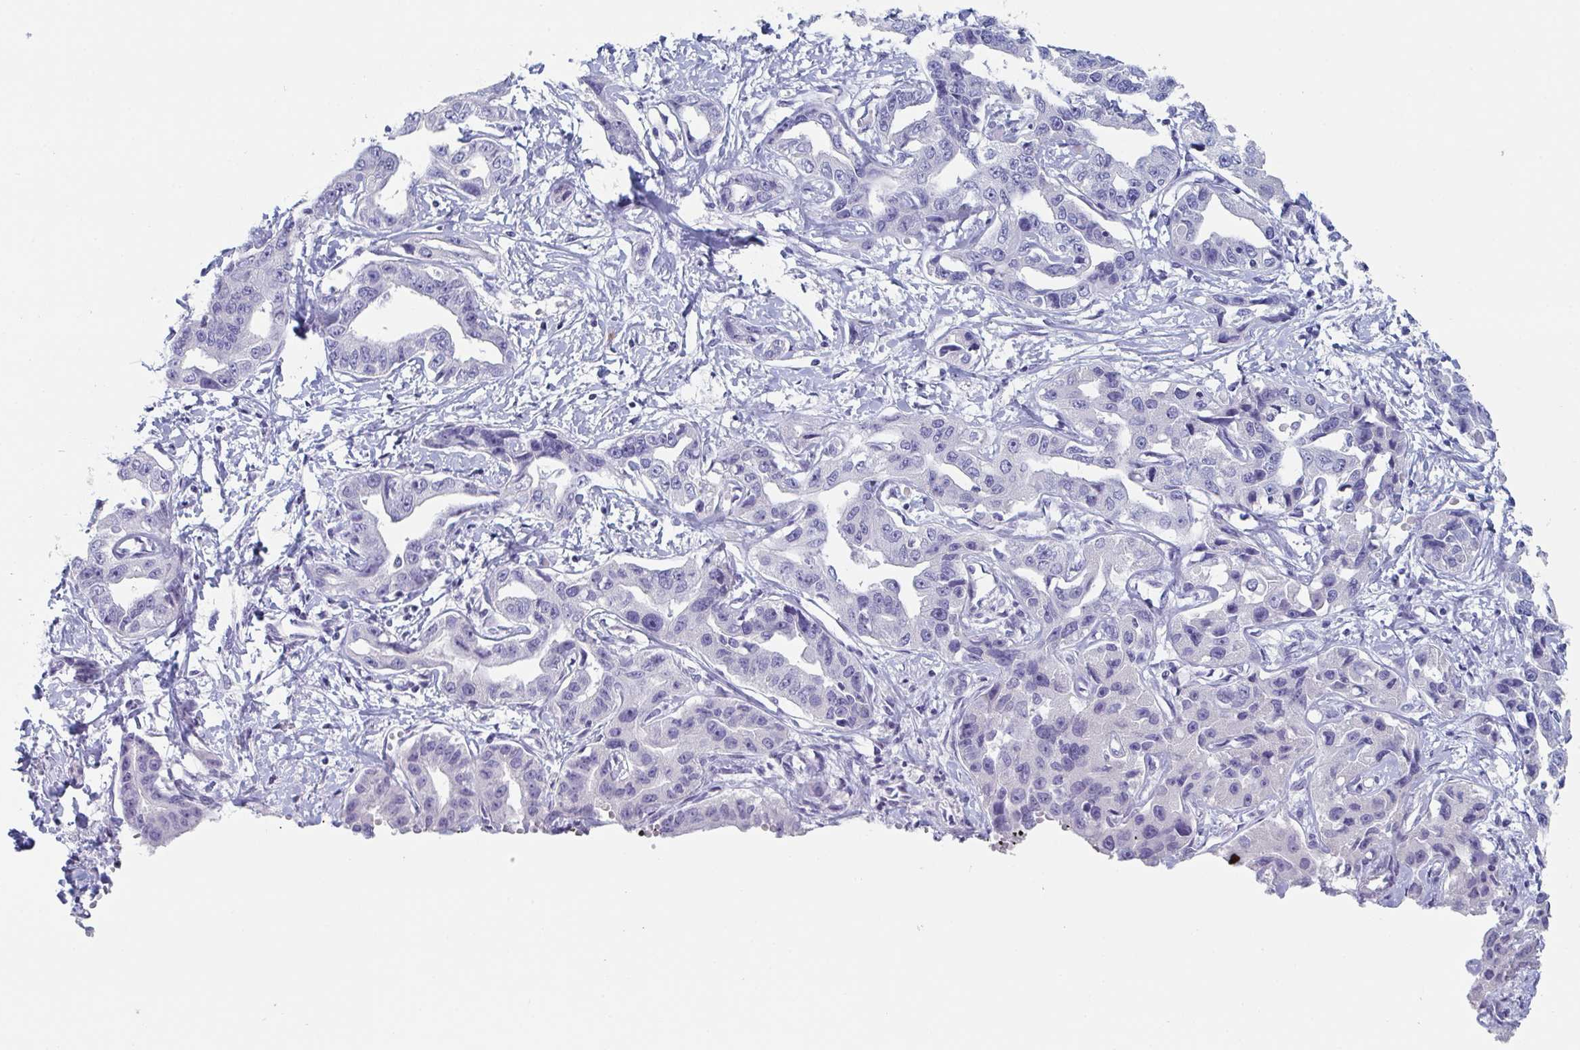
{"staining": {"intensity": "negative", "quantity": "none", "location": "none"}, "tissue": "liver cancer", "cell_type": "Tumor cells", "image_type": "cancer", "snomed": [{"axis": "morphology", "description": "Cholangiocarcinoma"}, {"axis": "topography", "description": "Liver"}], "caption": "DAB (3,3'-diaminobenzidine) immunohistochemical staining of liver cancer demonstrates no significant expression in tumor cells. (DAB (3,3'-diaminobenzidine) immunohistochemistry (IHC), high magnification).", "gene": "NT5C3B", "patient": {"sex": "male", "age": 59}}